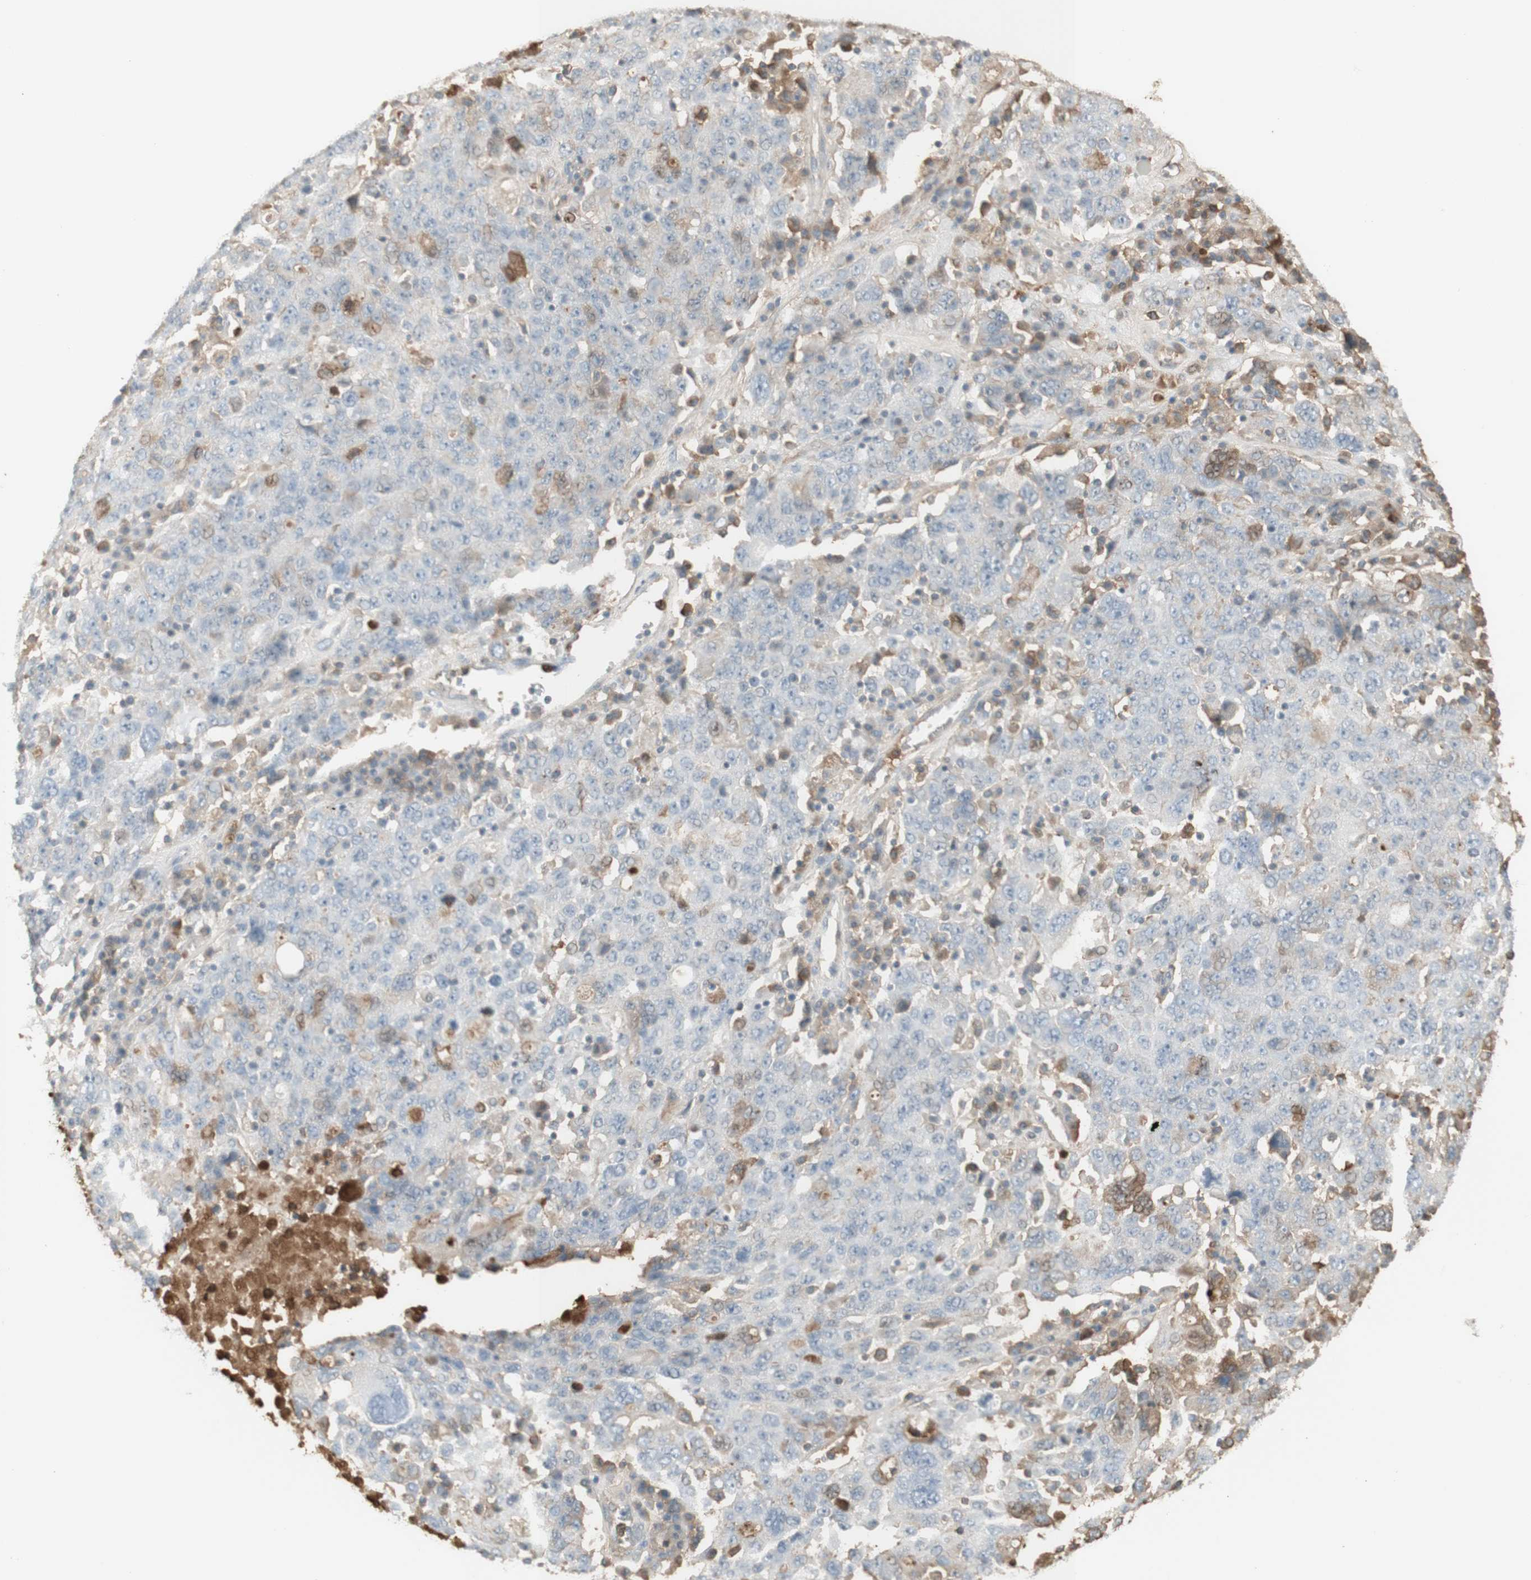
{"staining": {"intensity": "moderate", "quantity": "<25%", "location": "cytoplasmic/membranous,nuclear"}, "tissue": "ovarian cancer", "cell_type": "Tumor cells", "image_type": "cancer", "snomed": [{"axis": "morphology", "description": "Carcinoma, endometroid"}, {"axis": "topography", "description": "Ovary"}], "caption": "Immunohistochemical staining of ovarian endometroid carcinoma shows moderate cytoplasmic/membranous and nuclear protein staining in about <25% of tumor cells.", "gene": "NID1", "patient": {"sex": "female", "age": 62}}